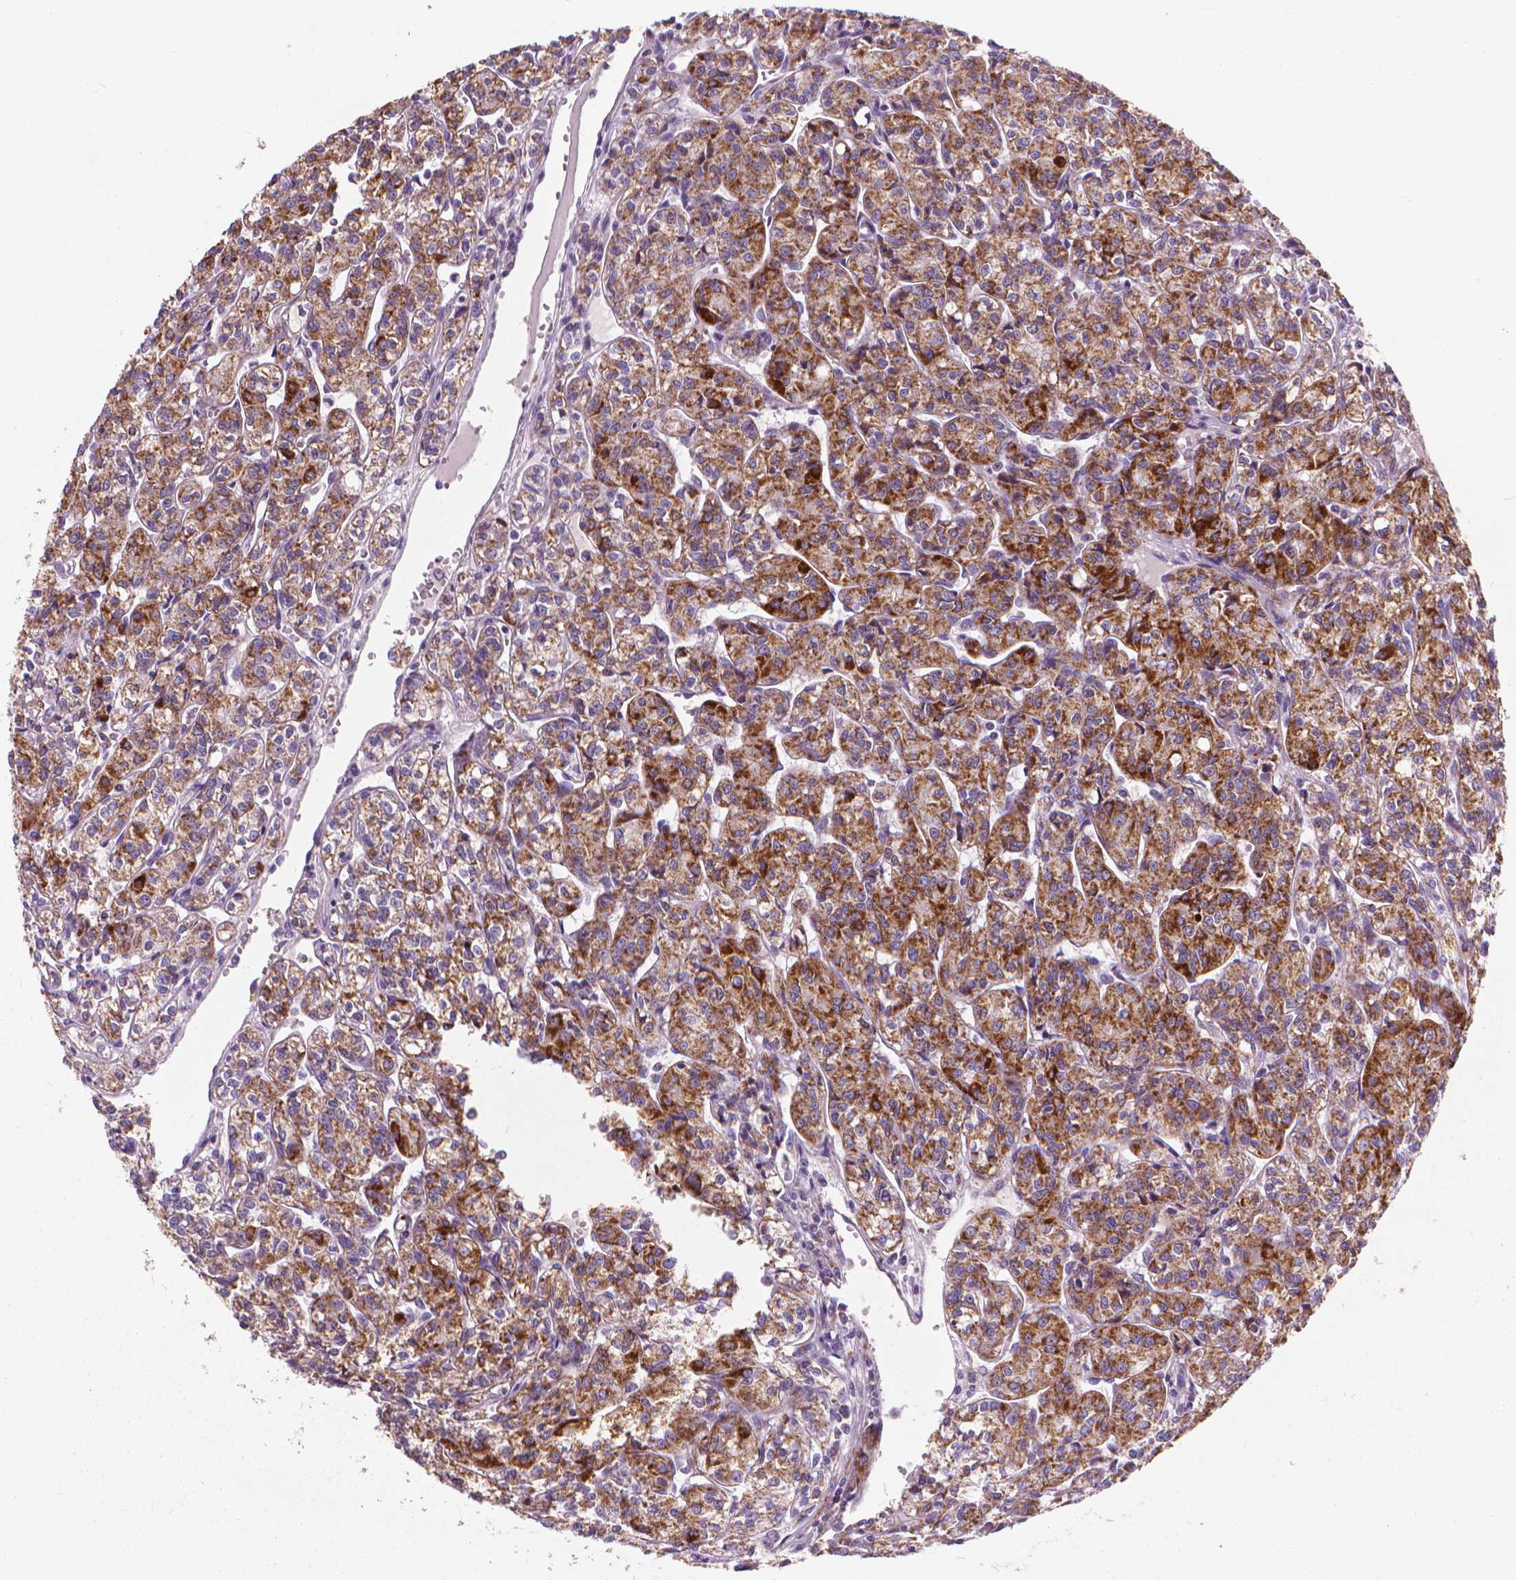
{"staining": {"intensity": "strong", "quantity": ">75%", "location": "cytoplasmic/membranous"}, "tissue": "renal cancer", "cell_type": "Tumor cells", "image_type": "cancer", "snomed": [{"axis": "morphology", "description": "Adenocarcinoma, NOS"}, {"axis": "topography", "description": "Kidney"}], "caption": "IHC photomicrograph of human adenocarcinoma (renal) stained for a protein (brown), which exhibits high levels of strong cytoplasmic/membranous positivity in about >75% of tumor cells.", "gene": "VDAC1", "patient": {"sex": "male", "age": 36}}